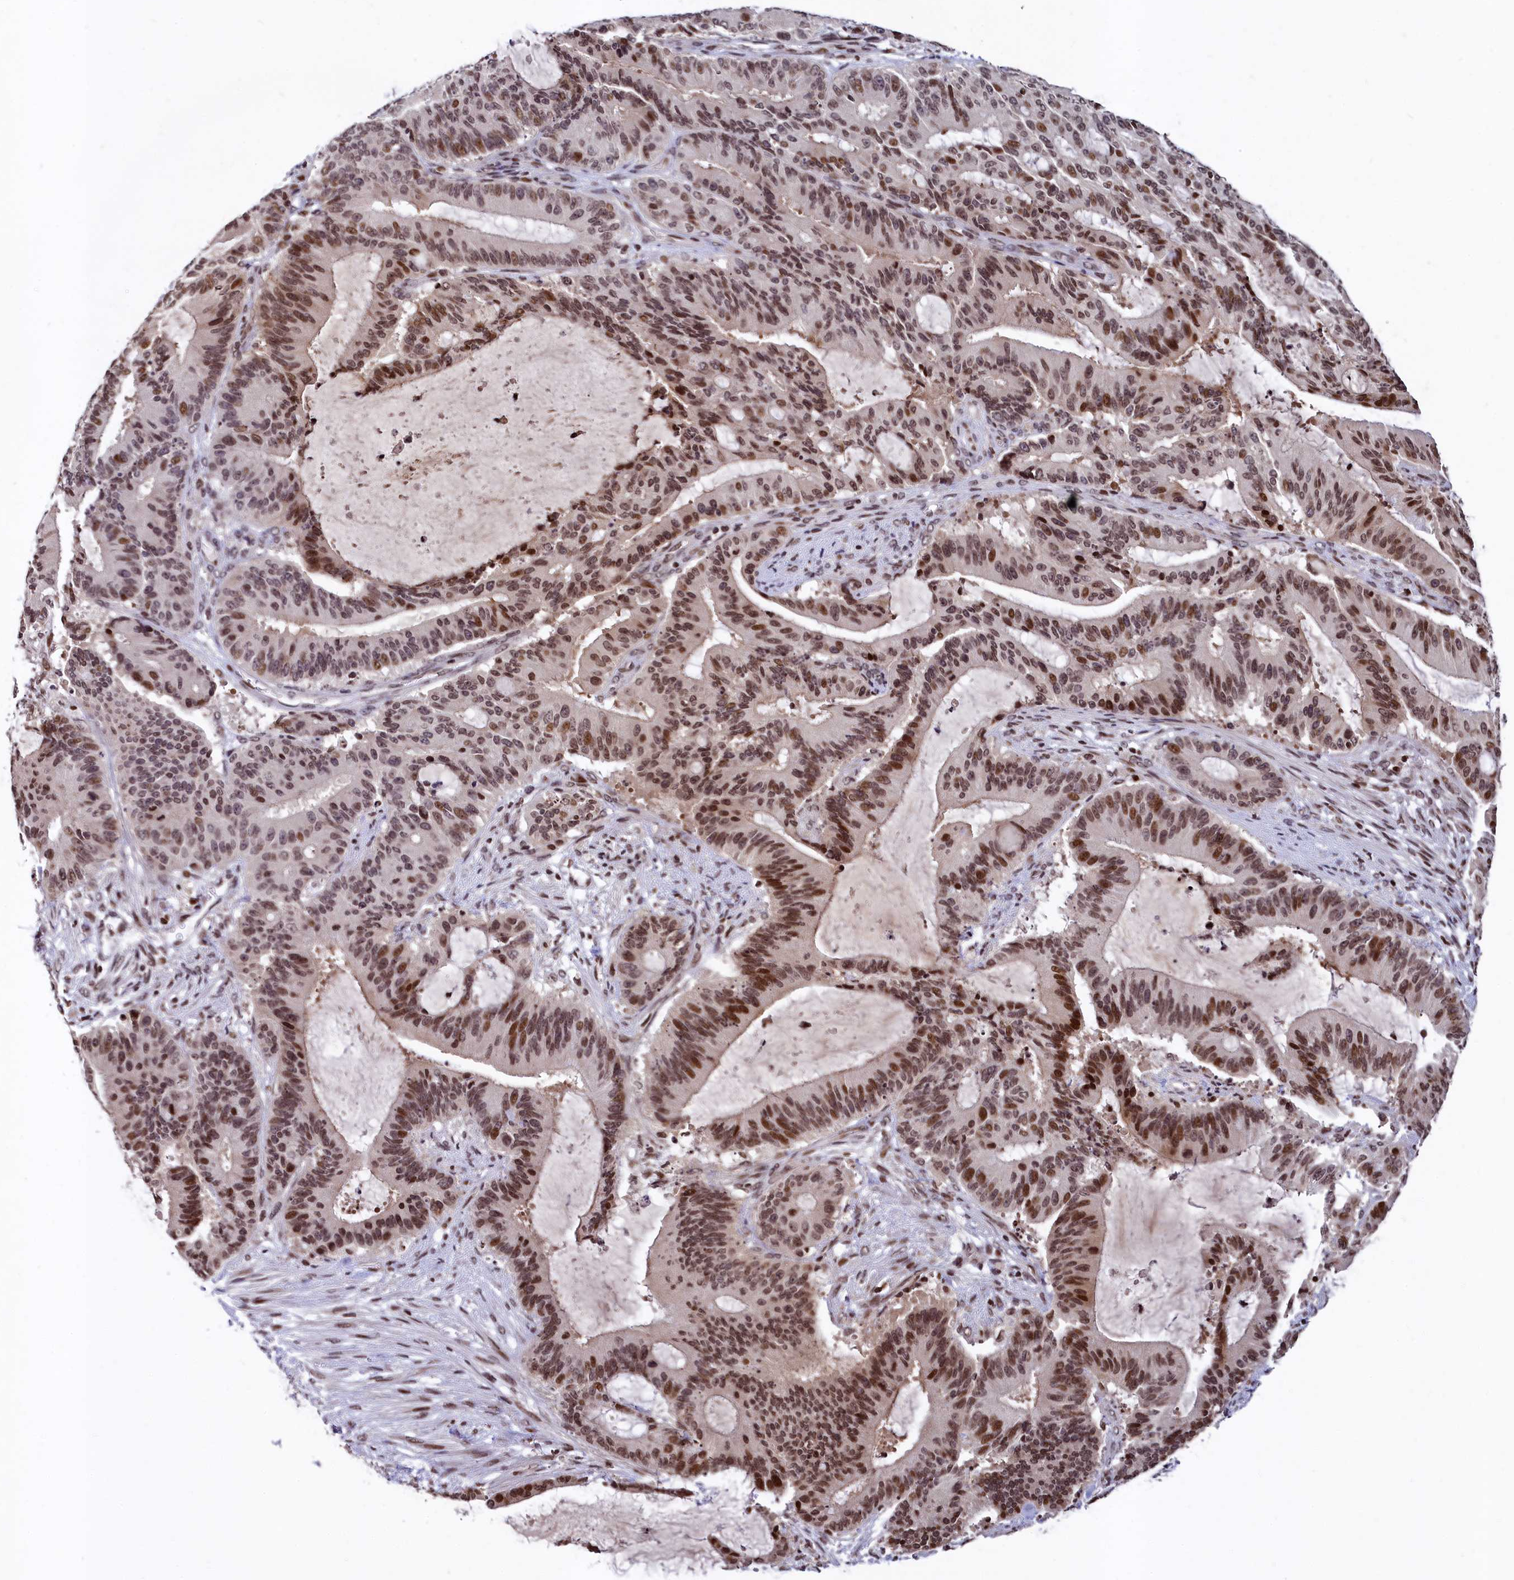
{"staining": {"intensity": "moderate", "quantity": ">75%", "location": "cytoplasmic/membranous,nuclear"}, "tissue": "liver cancer", "cell_type": "Tumor cells", "image_type": "cancer", "snomed": [{"axis": "morphology", "description": "Normal tissue, NOS"}, {"axis": "morphology", "description": "Cholangiocarcinoma"}, {"axis": "topography", "description": "Liver"}, {"axis": "topography", "description": "Peripheral nerve tissue"}], "caption": "Cholangiocarcinoma (liver) stained with a brown dye shows moderate cytoplasmic/membranous and nuclear positive staining in about >75% of tumor cells.", "gene": "FAM217B", "patient": {"sex": "female", "age": 73}}